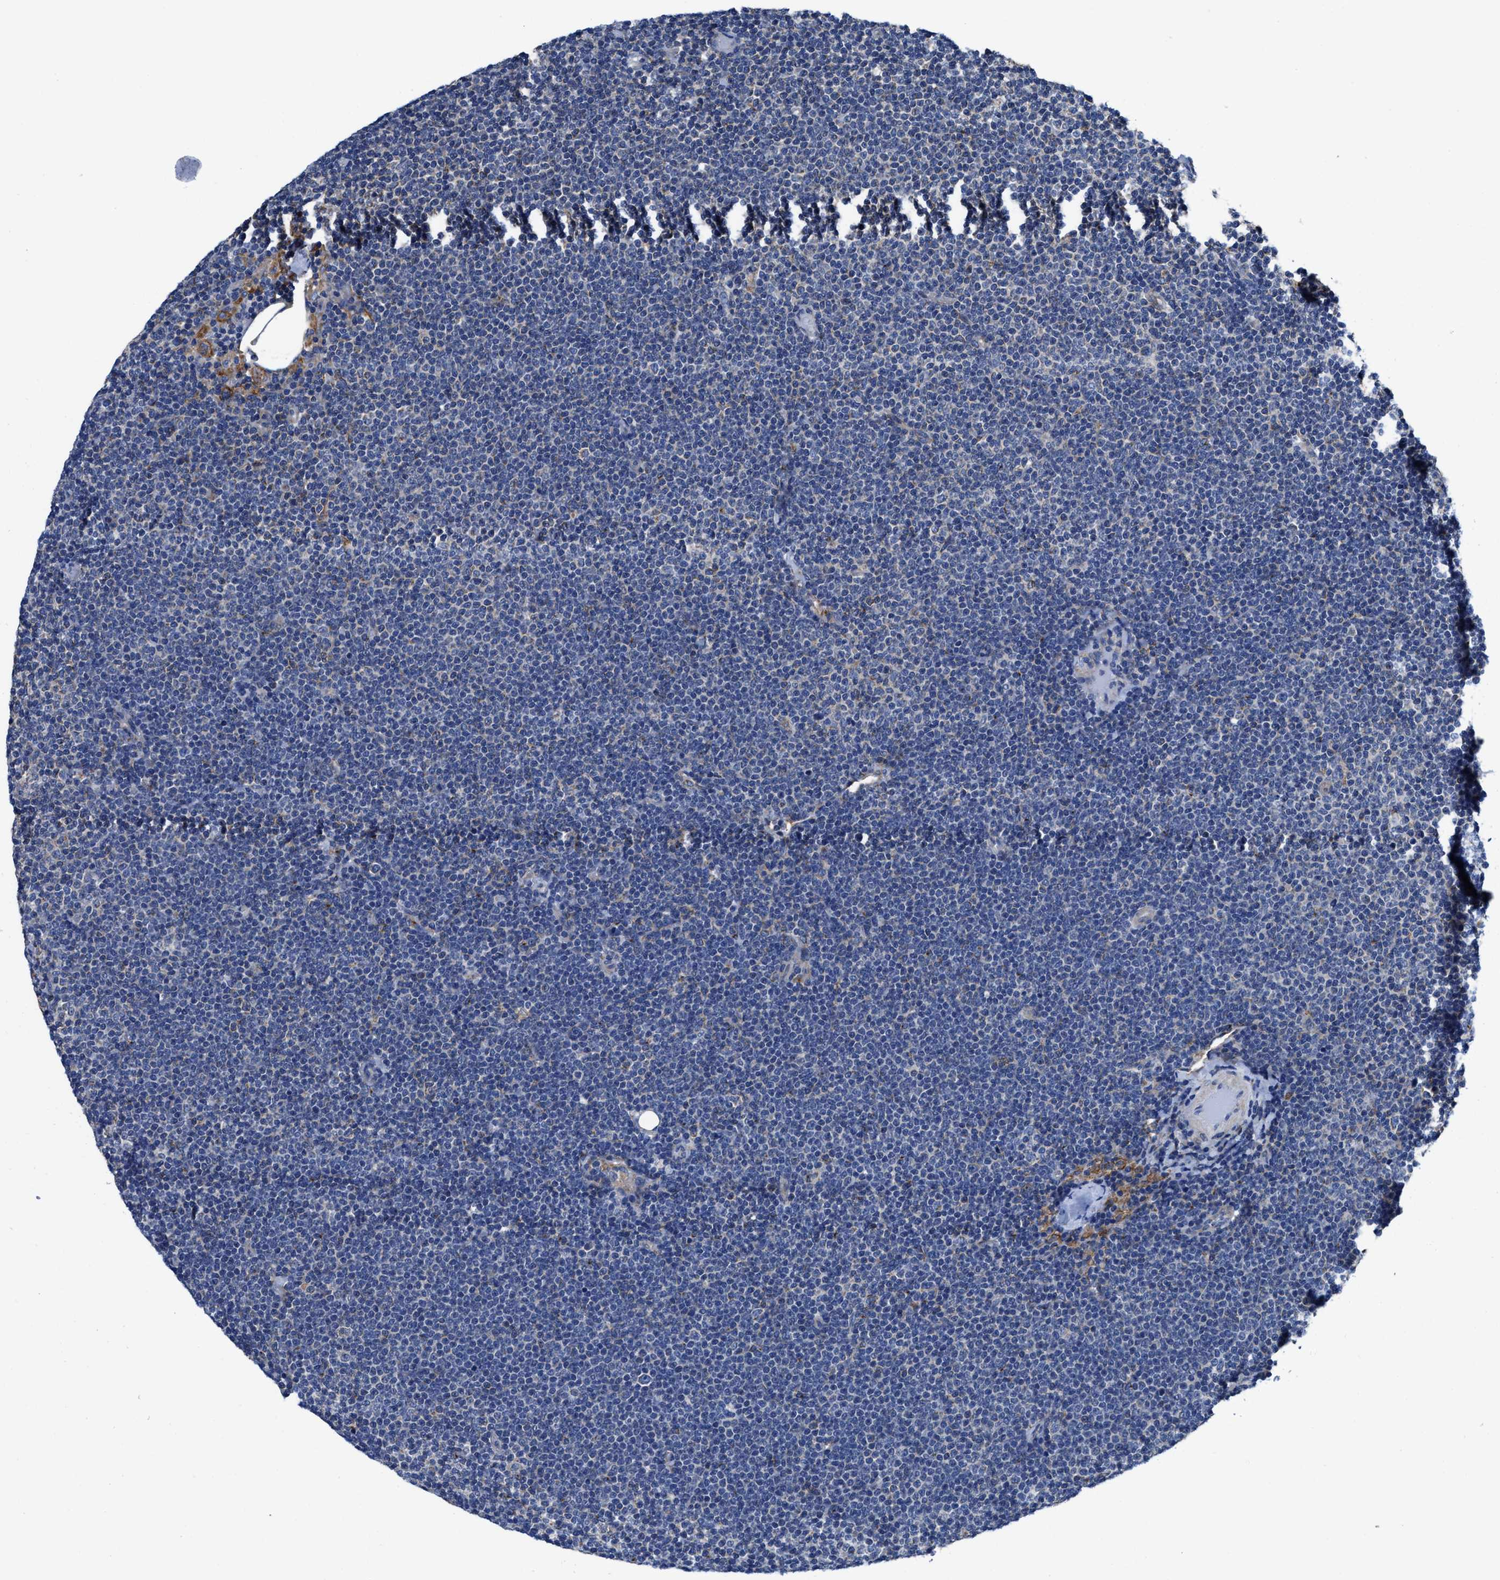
{"staining": {"intensity": "negative", "quantity": "none", "location": "none"}, "tissue": "lymphoma", "cell_type": "Tumor cells", "image_type": "cancer", "snomed": [{"axis": "morphology", "description": "Malignant lymphoma, non-Hodgkin's type, Low grade"}, {"axis": "topography", "description": "Lymph node"}], "caption": "This is a image of immunohistochemistry (IHC) staining of low-grade malignant lymphoma, non-Hodgkin's type, which shows no positivity in tumor cells.", "gene": "TMEM30A", "patient": {"sex": "female", "age": 53}}